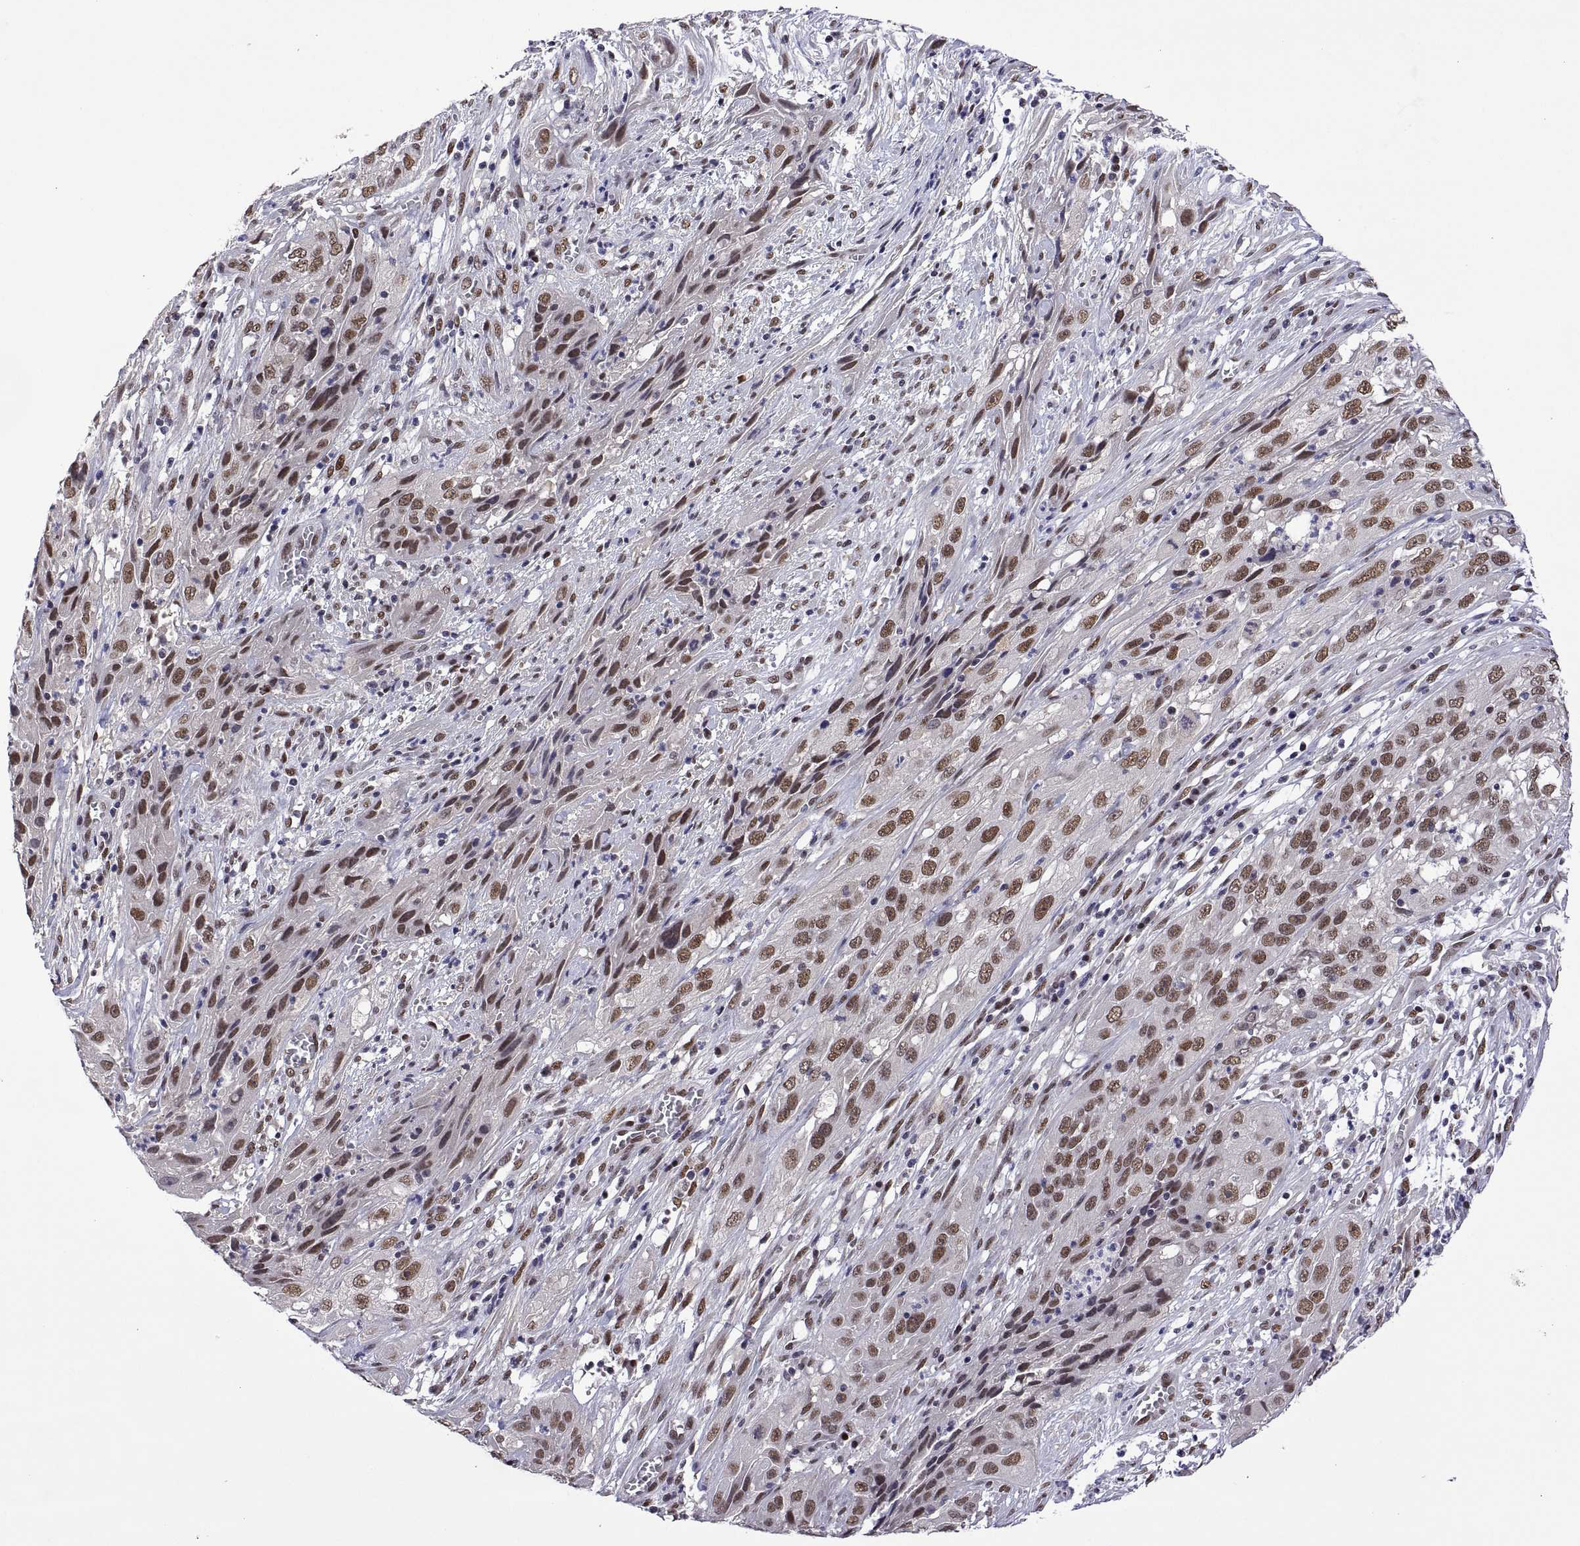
{"staining": {"intensity": "moderate", "quantity": ">75%", "location": "nuclear"}, "tissue": "cervical cancer", "cell_type": "Tumor cells", "image_type": "cancer", "snomed": [{"axis": "morphology", "description": "Squamous cell carcinoma, NOS"}, {"axis": "topography", "description": "Cervix"}], "caption": "An immunohistochemistry (IHC) image of tumor tissue is shown. Protein staining in brown shows moderate nuclear positivity in cervical cancer within tumor cells.", "gene": "NR4A1", "patient": {"sex": "female", "age": 32}}